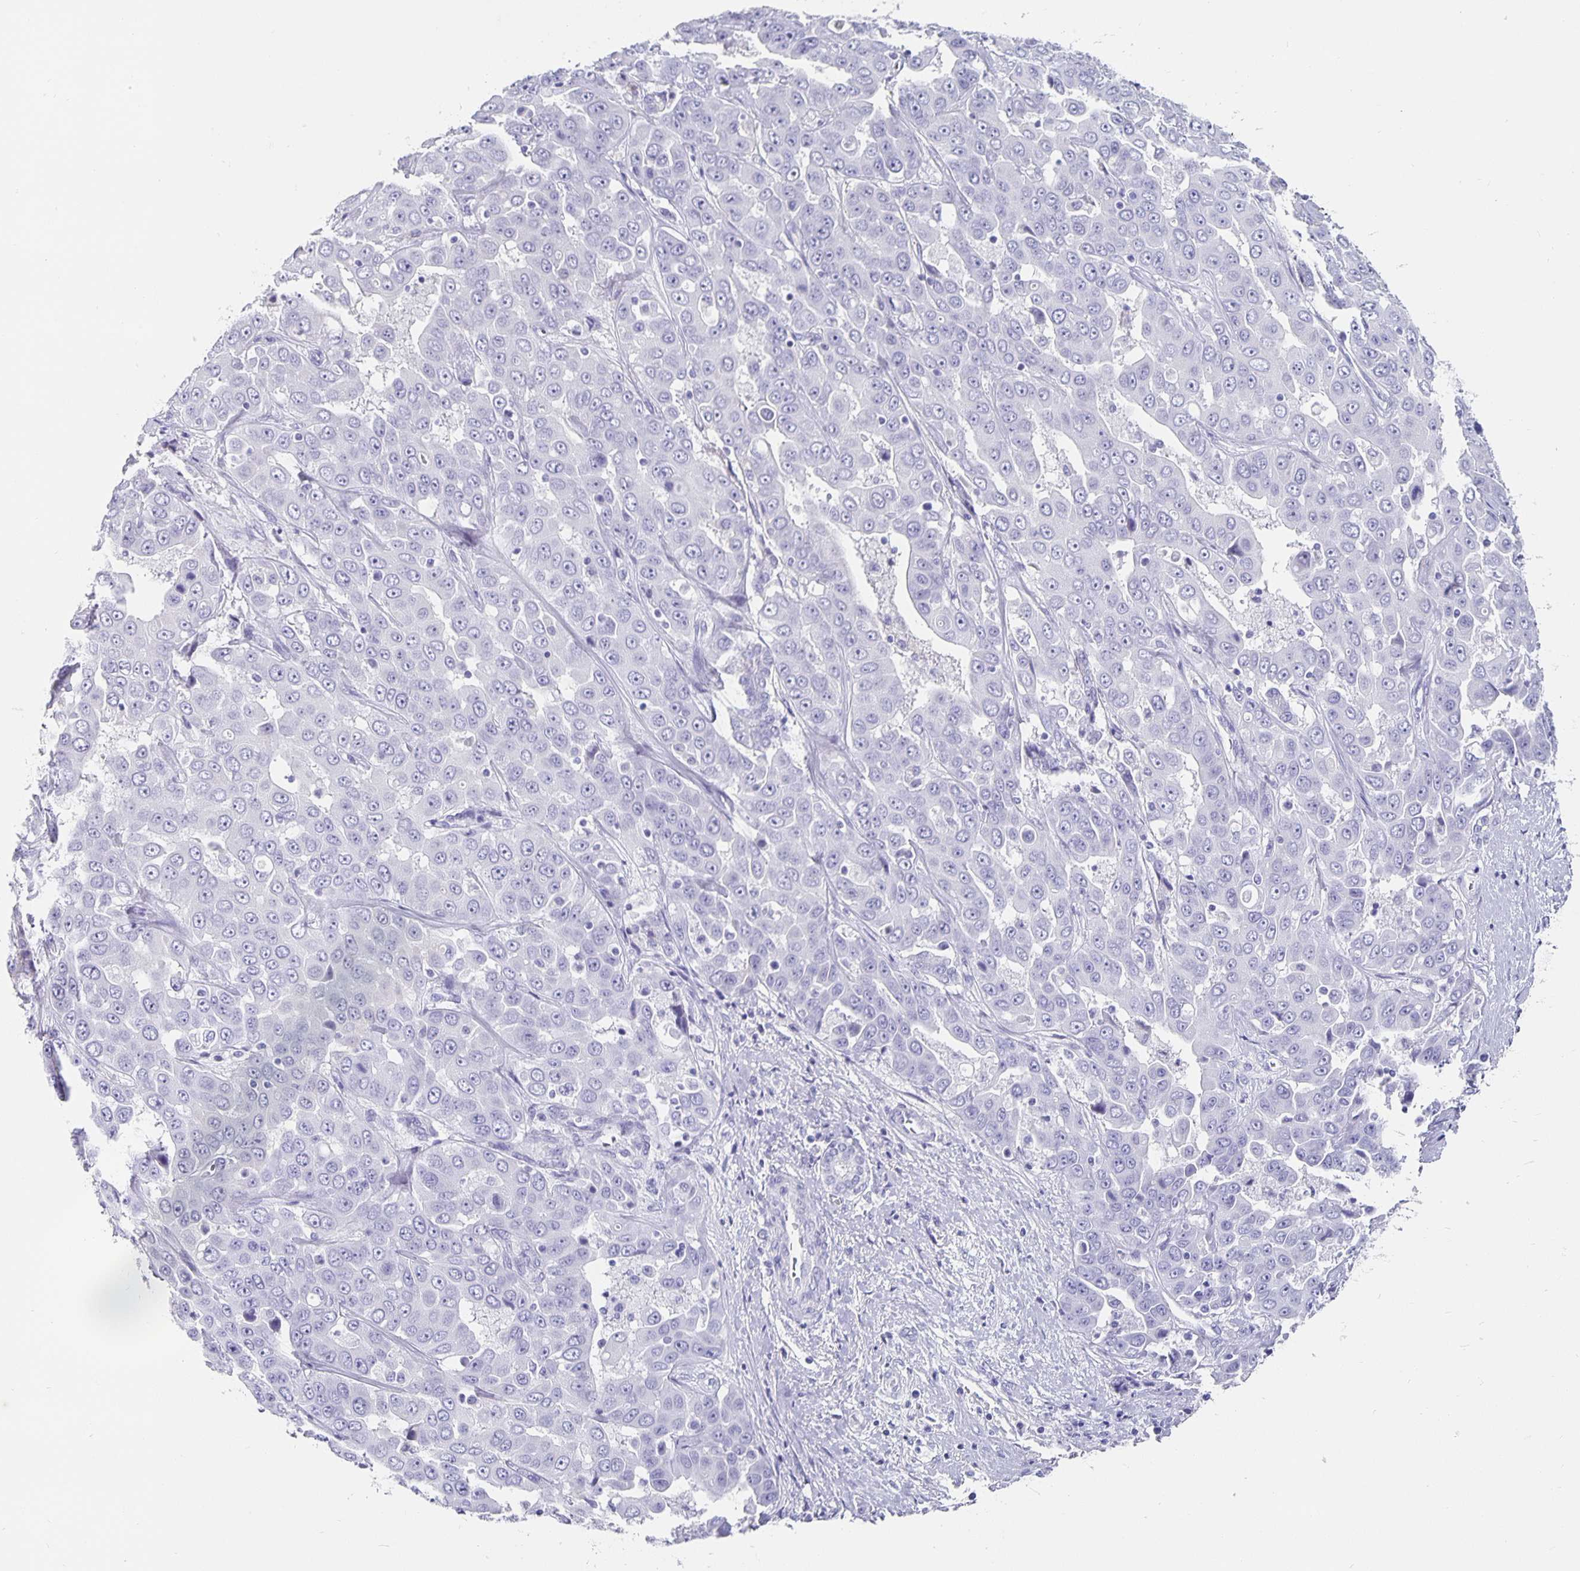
{"staining": {"intensity": "negative", "quantity": "none", "location": "none"}, "tissue": "liver cancer", "cell_type": "Tumor cells", "image_type": "cancer", "snomed": [{"axis": "morphology", "description": "Cholangiocarcinoma"}, {"axis": "topography", "description": "Liver"}], "caption": "Immunohistochemistry photomicrograph of liver cancer stained for a protein (brown), which demonstrates no positivity in tumor cells.", "gene": "CHGA", "patient": {"sex": "female", "age": 52}}